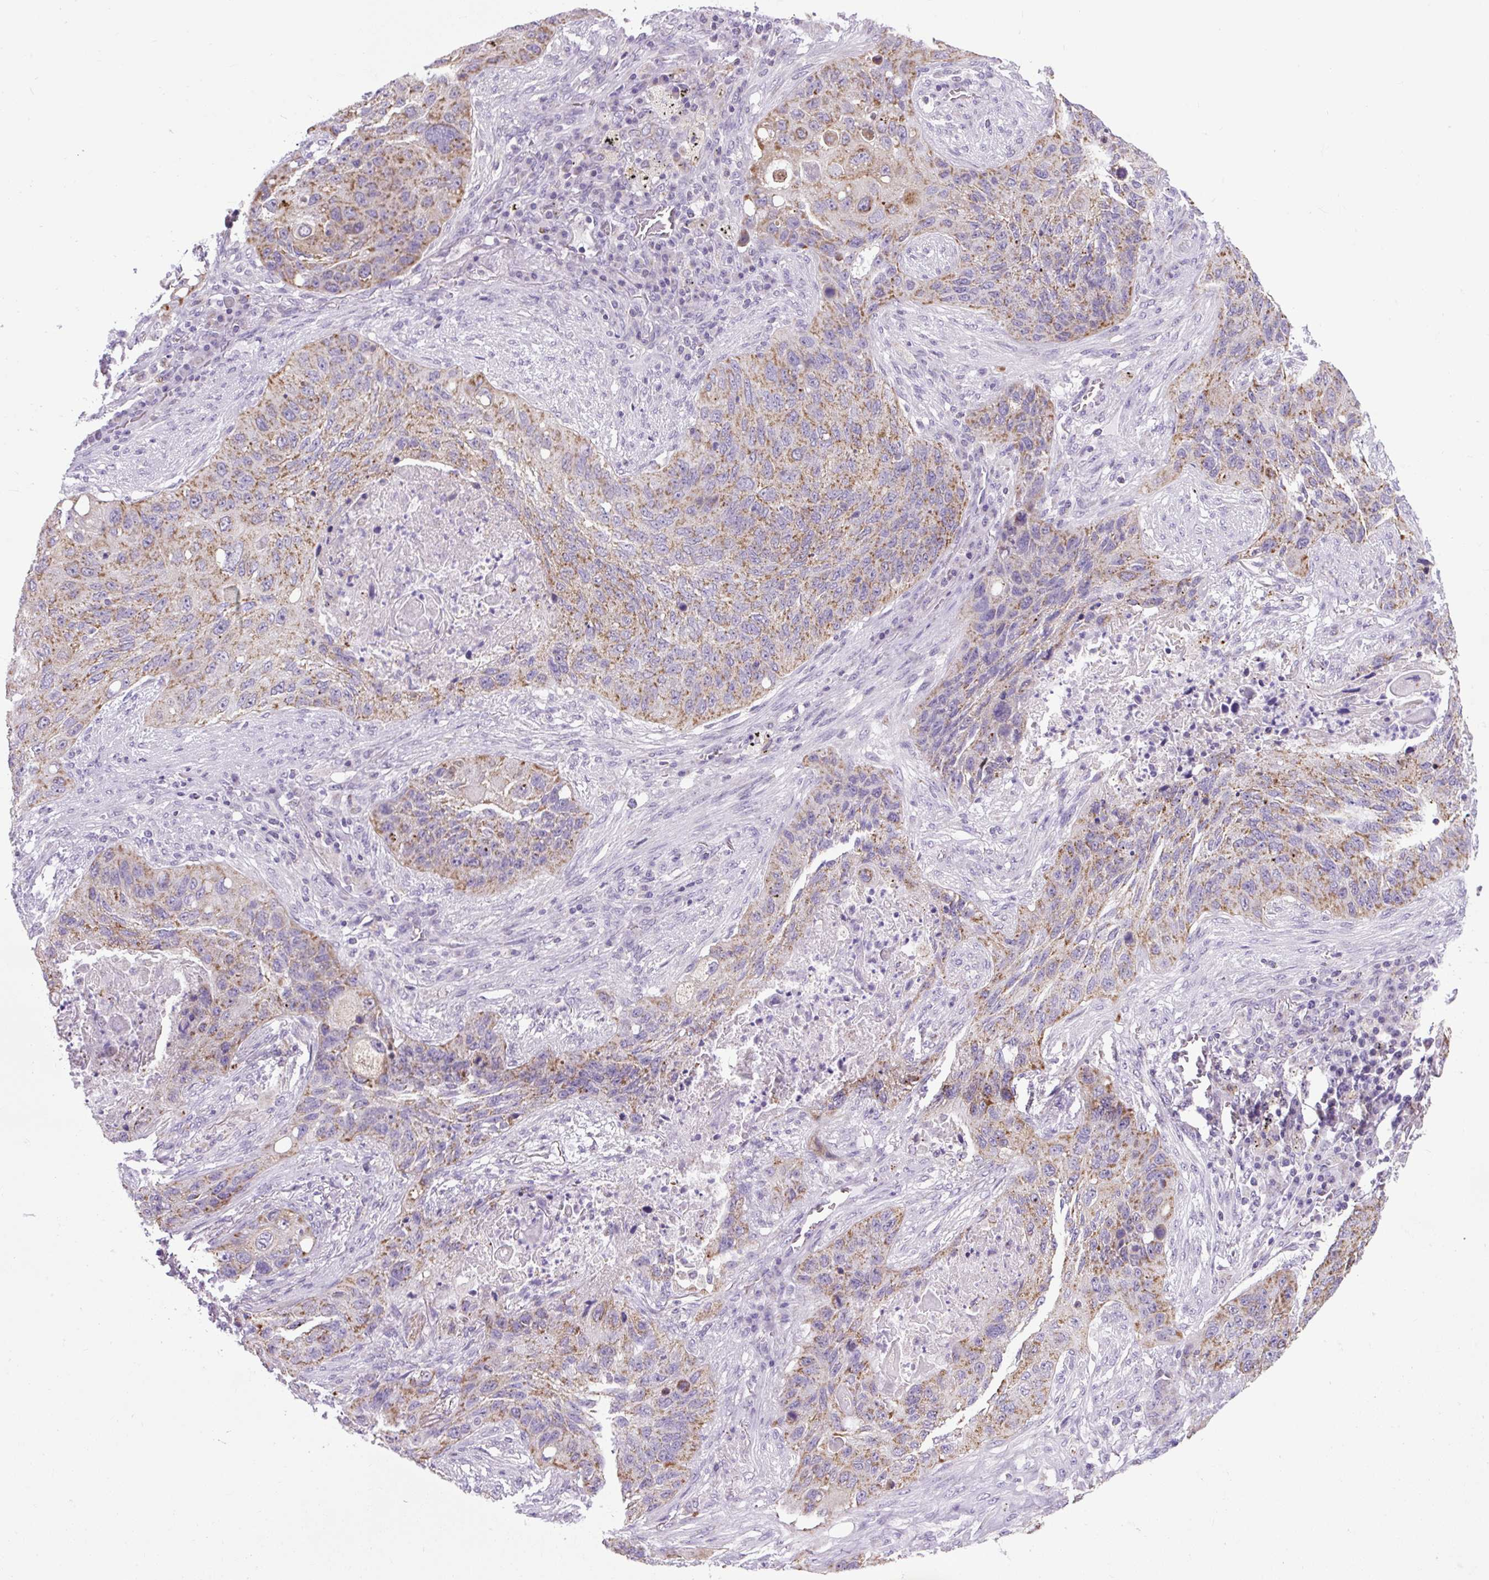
{"staining": {"intensity": "moderate", "quantity": ">75%", "location": "cytoplasmic/membranous"}, "tissue": "lung cancer", "cell_type": "Tumor cells", "image_type": "cancer", "snomed": [{"axis": "morphology", "description": "Squamous cell carcinoma, NOS"}, {"axis": "topography", "description": "Lung"}], "caption": "Brown immunohistochemical staining in human lung cancer exhibits moderate cytoplasmic/membranous positivity in approximately >75% of tumor cells.", "gene": "RNASE10", "patient": {"sex": "female", "age": 63}}